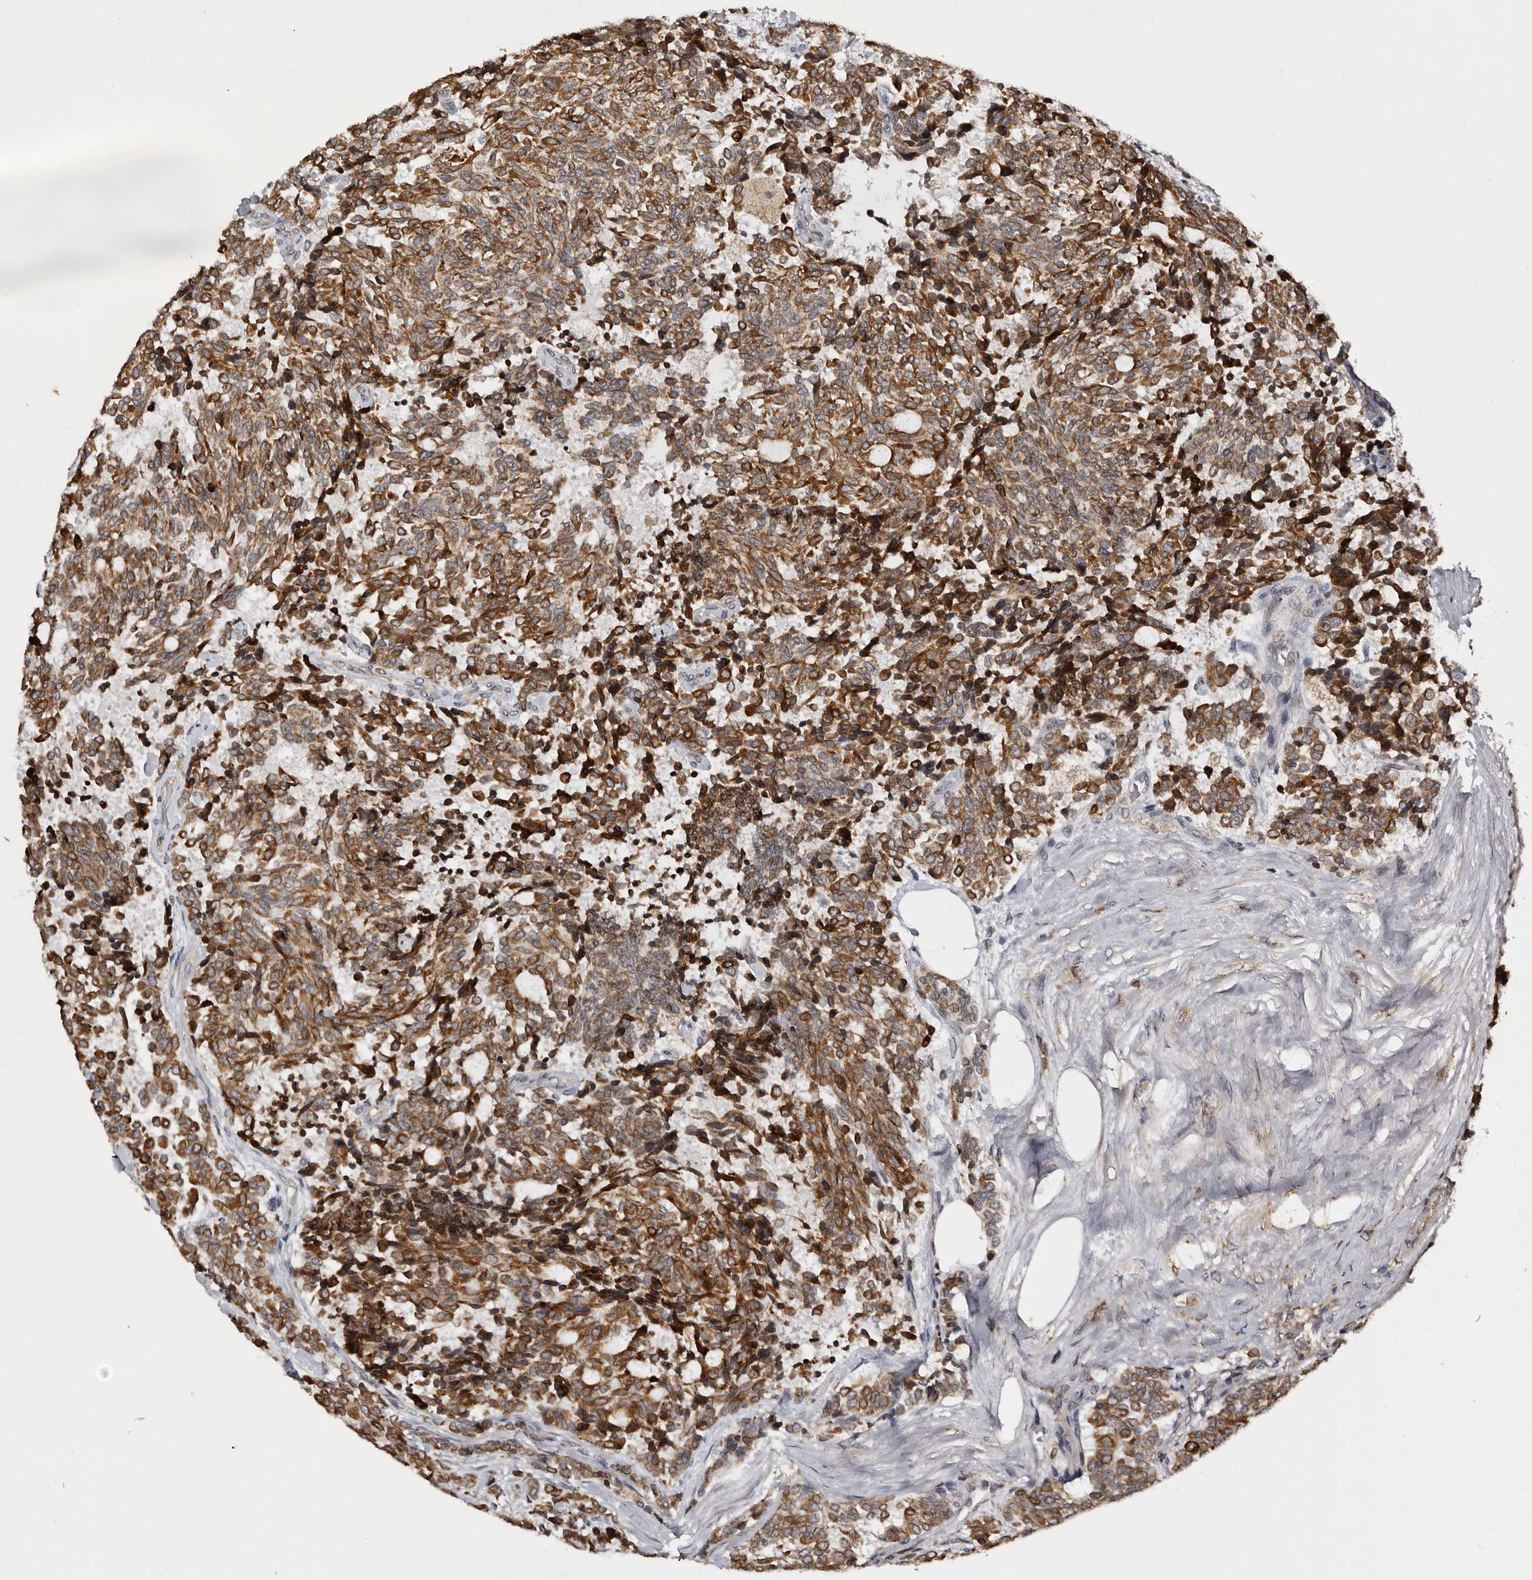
{"staining": {"intensity": "strong", "quantity": ">75%", "location": "cytoplasmic/membranous"}, "tissue": "carcinoid", "cell_type": "Tumor cells", "image_type": "cancer", "snomed": [{"axis": "morphology", "description": "Carcinoid, malignant, NOS"}, {"axis": "topography", "description": "Pancreas"}], "caption": "The immunohistochemical stain labels strong cytoplasmic/membranous expression in tumor cells of malignant carcinoid tissue. The staining was performed using DAB (3,3'-diaminobenzidine), with brown indicating positive protein expression. Nuclei are stained blue with hematoxylin.", "gene": "INKA2", "patient": {"sex": "female", "age": 54}}